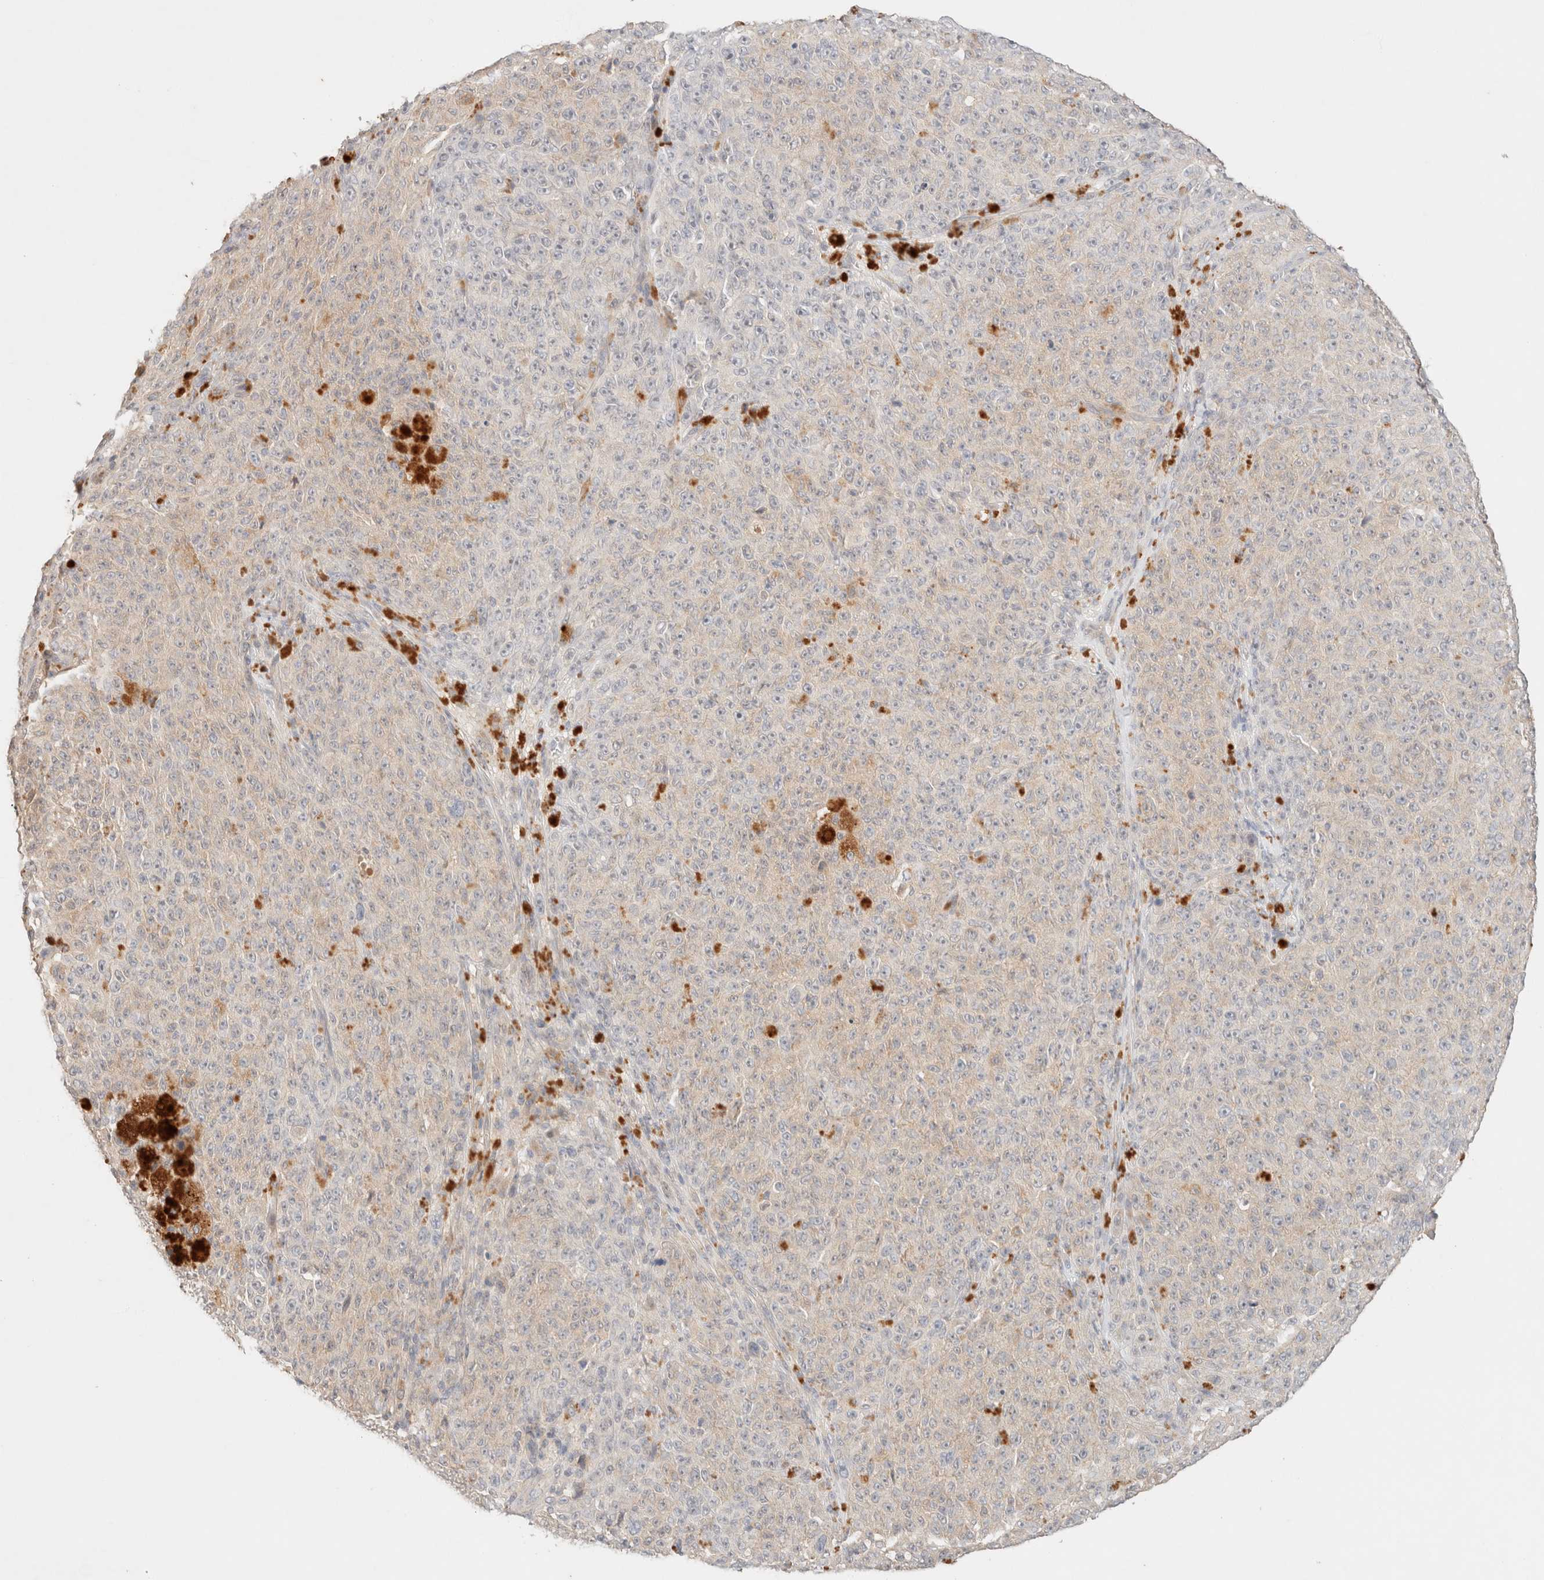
{"staining": {"intensity": "negative", "quantity": "none", "location": "none"}, "tissue": "melanoma", "cell_type": "Tumor cells", "image_type": "cancer", "snomed": [{"axis": "morphology", "description": "Malignant melanoma, NOS"}, {"axis": "topography", "description": "Skin"}], "caption": "Immunohistochemical staining of human melanoma demonstrates no significant expression in tumor cells. The staining was performed using DAB to visualize the protein expression in brown, while the nuclei were stained in blue with hematoxylin (Magnification: 20x).", "gene": "SARM1", "patient": {"sex": "female", "age": 82}}